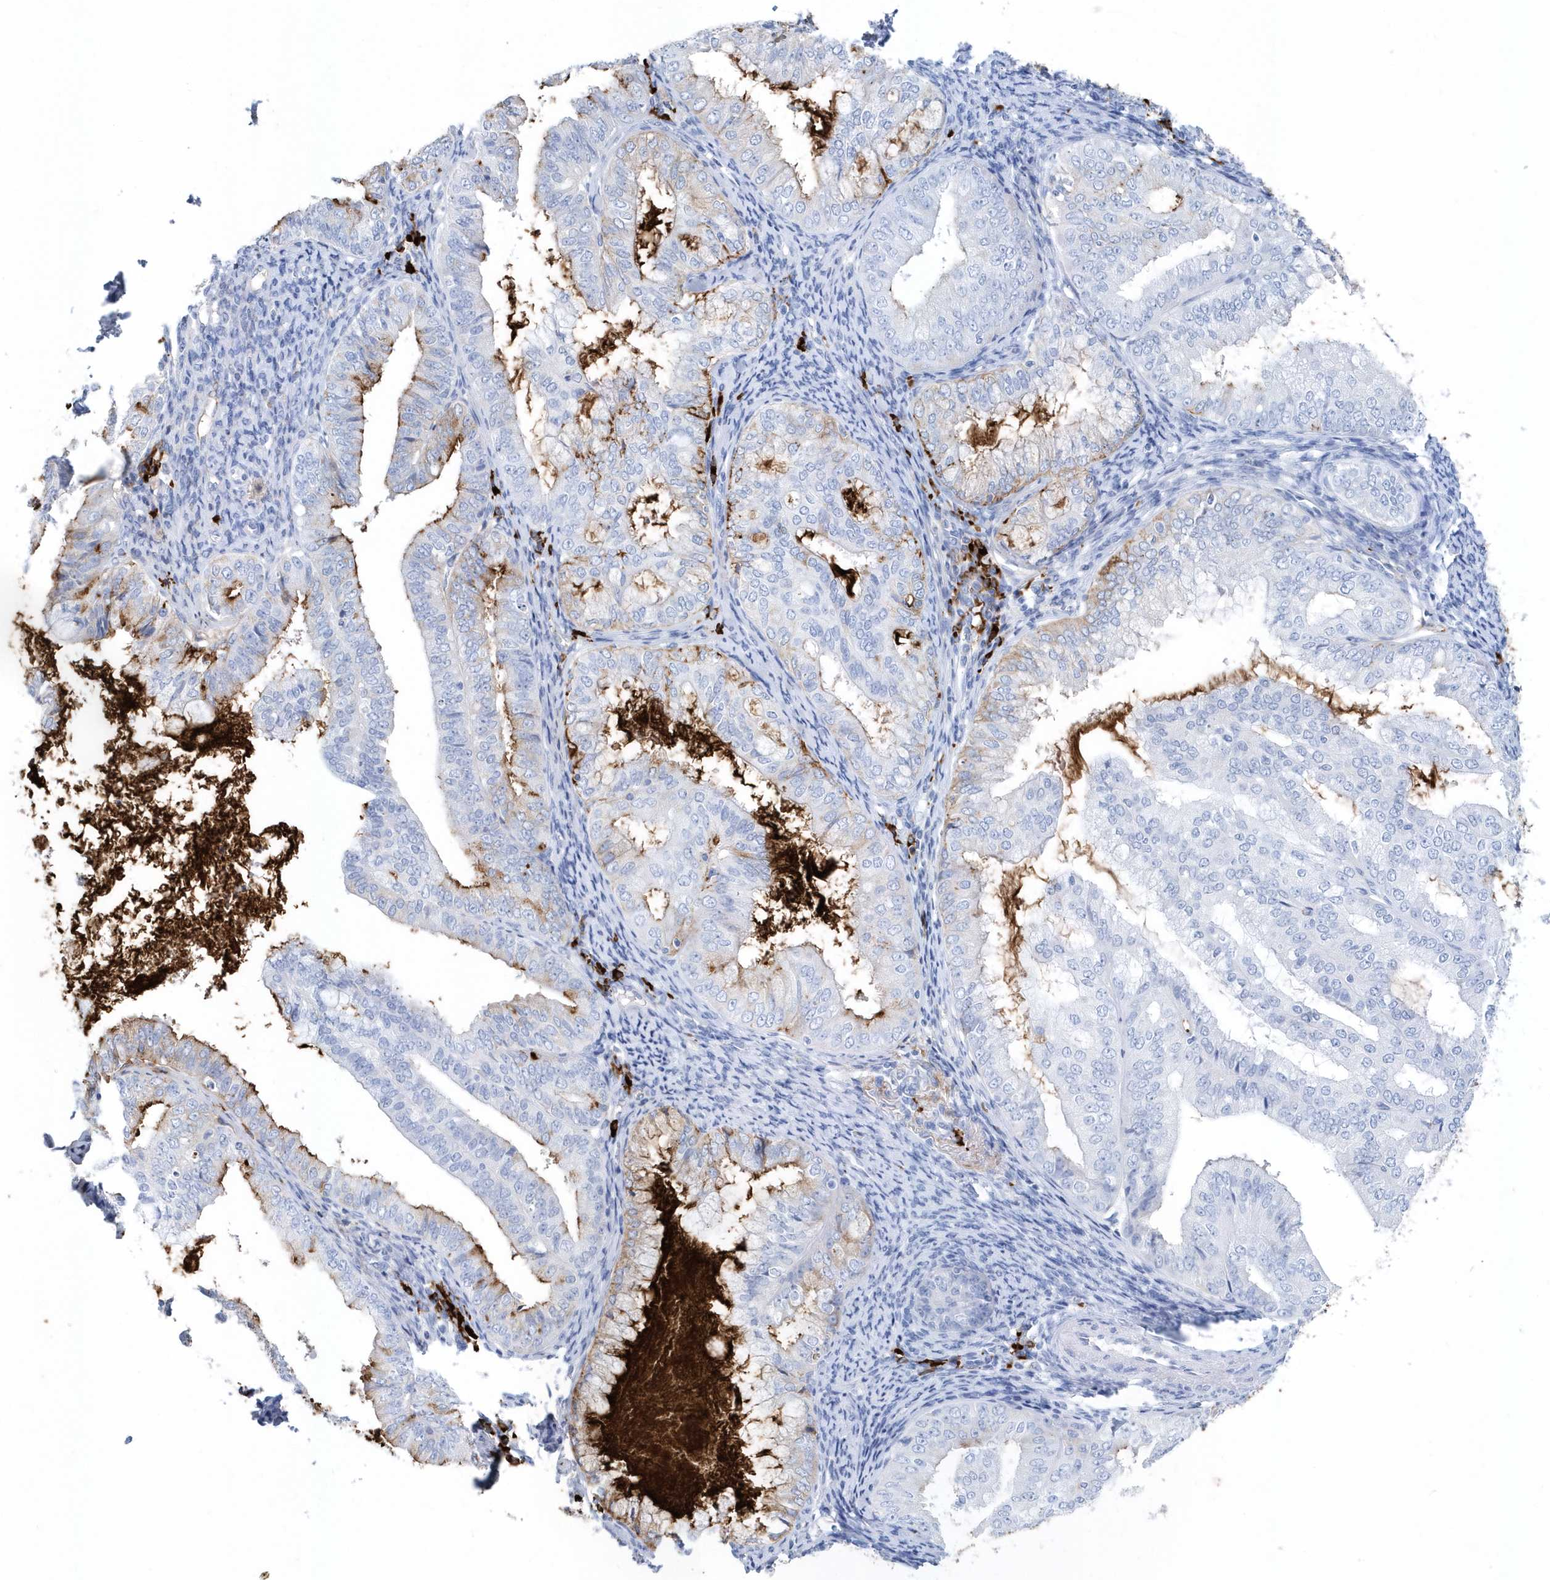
{"staining": {"intensity": "moderate", "quantity": "<25%", "location": "cytoplasmic/membranous"}, "tissue": "endometrial cancer", "cell_type": "Tumor cells", "image_type": "cancer", "snomed": [{"axis": "morphology", "description": "Adenocarcinoma, NOS"}, {"axis": "topography", "description": "Endometrium"}], "caption": "Immunohistochemical staining of endometrial cancer shows moderate cytoplasmic/membranous protein positivity in about <25% of tumor cells.", "gene": "JCHAIN", "patient": {"sex": "female", "age": 63}}